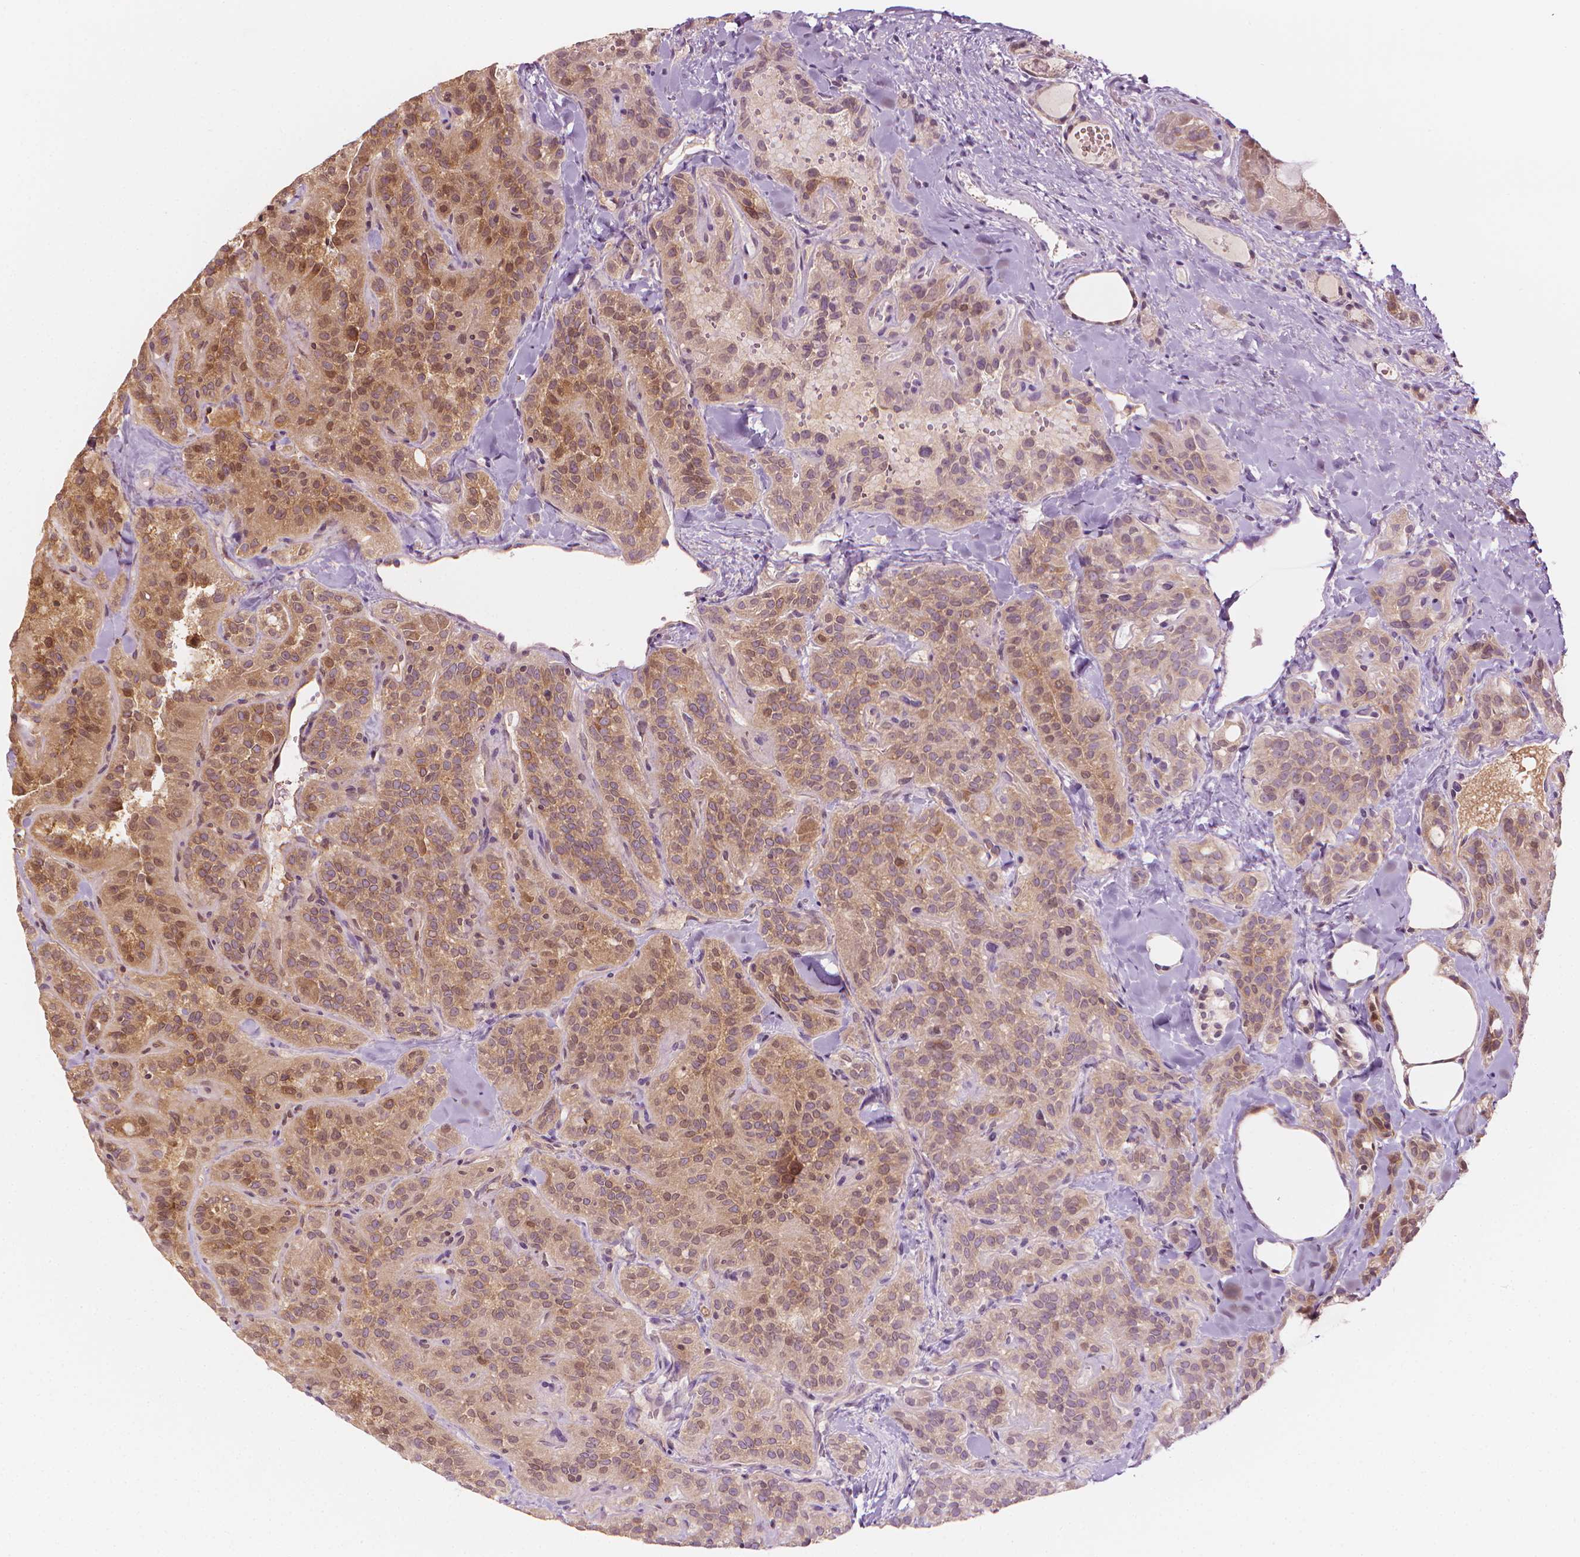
{"staining": {"intensity": "moderate", "quantity": "25%-75%", "location": "cytoplasmic/membranous"}, "tissue": "thyroid cancer", "cell_type": "Tumor cells", "image_type": "cancer", "snomed": [{"axis": "morphology", "description": "Papillary adenocarcinoma, NOS"}, {"axis": "topography", "description": "Thyroid gland"}], "caption": "IHC micrograph of papillary adenocarcinoma (thyroid) stained for a protein (brown), which displays medium levels of moderate cytoplasmic/membranous expression in about 25%-75% of tumor cells.", "gene": "SHMT1", "patient": {"sex": "female", "age": 45}}